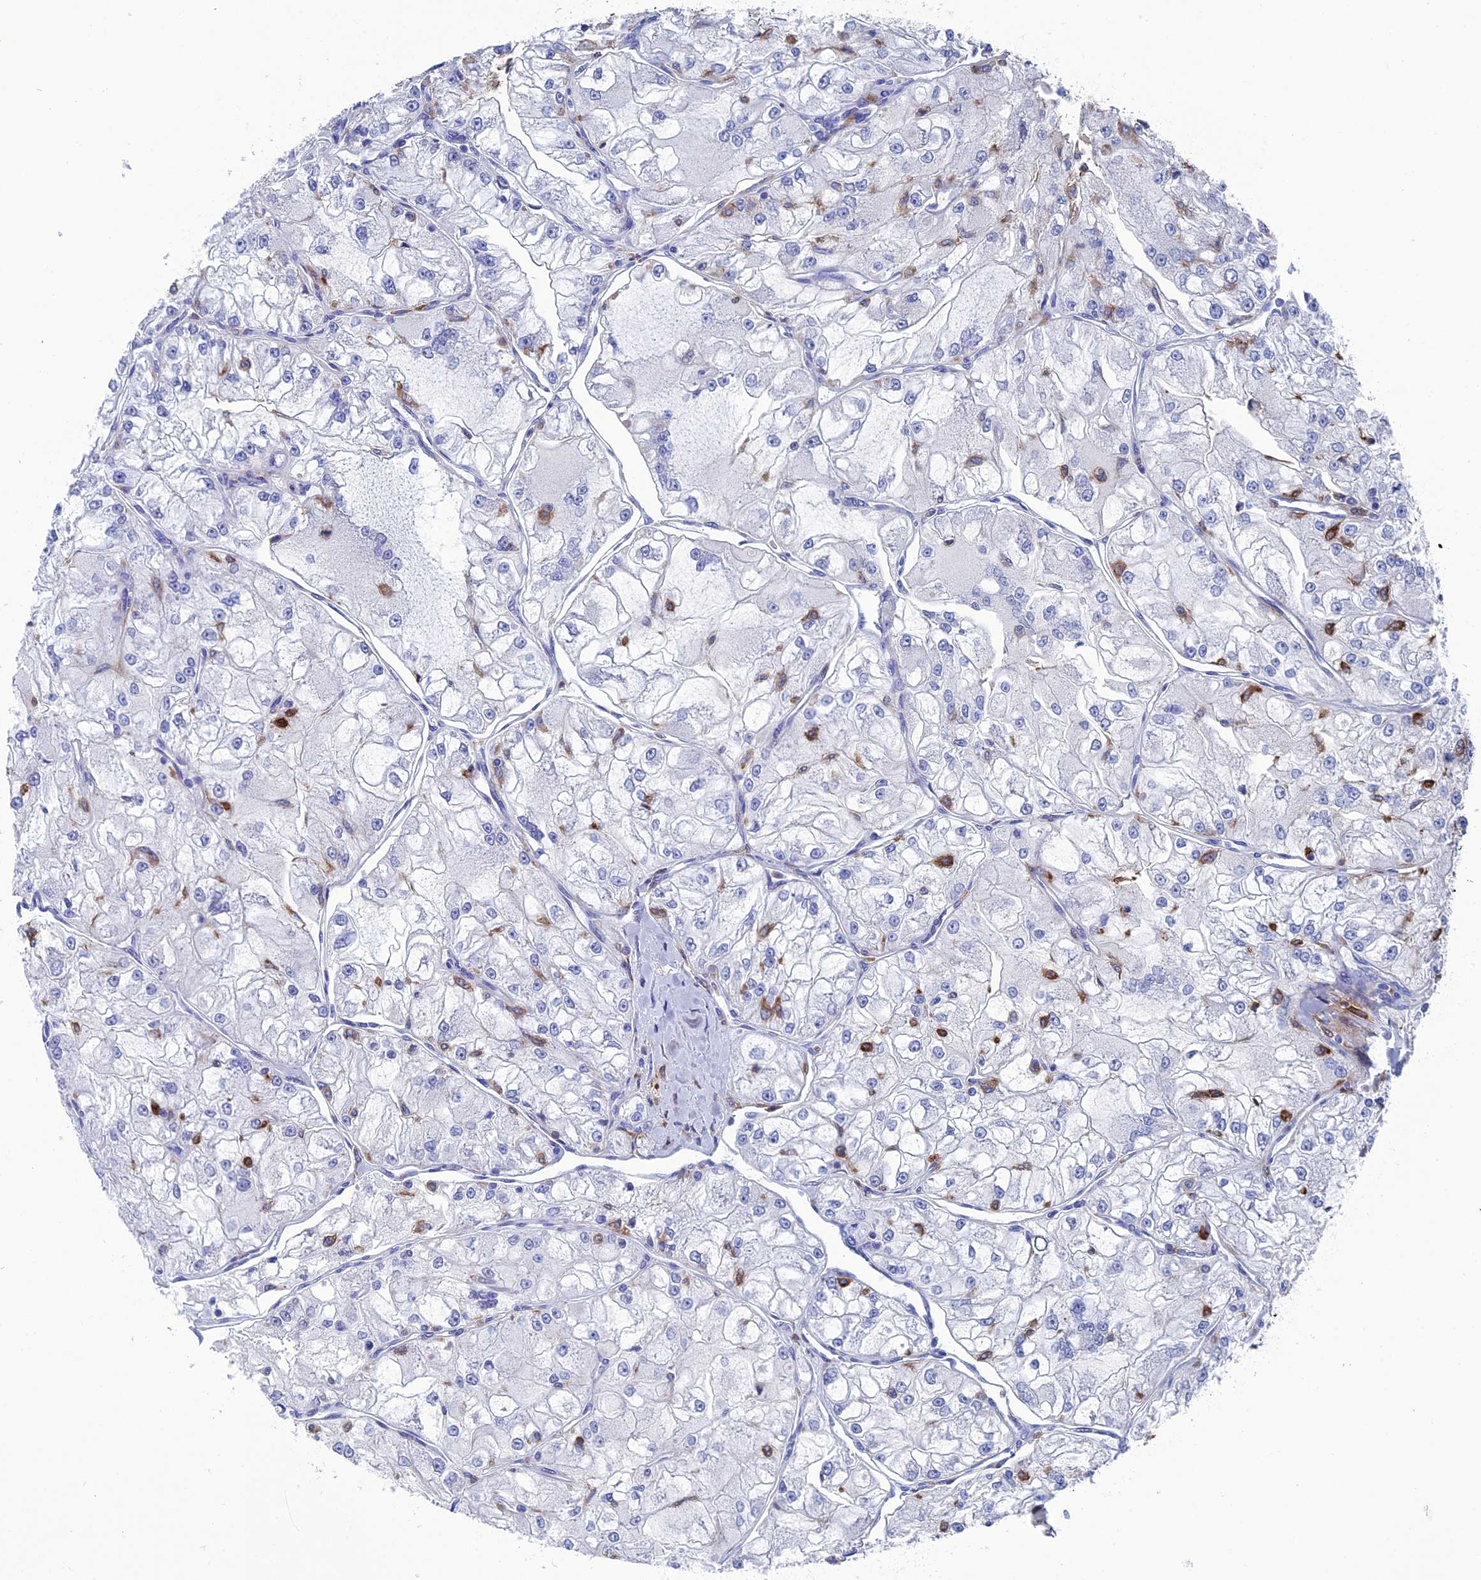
{"staining": {"intensity": "negative", "quantity": "none", "location": "none"}, "tissue": "renal cancer", "cell_type": "Tumor cells", "image_type": "cancer", "snomed": [{"axis": "morphology", "description": "Adenocarcinoma, NOS"}, {"axis": "topography", "description": "Kidney"}], "caption": "High magnification brightfield microscopy of renal adenocarcinoma stained with DAB (3,3'-diaminobenzidine) (brown) and counterstained with hematoxylin (blue): tumor cells show no significant expression.", "gene": "TYROBP", "patient": {"sex": "female", "age": 72}}